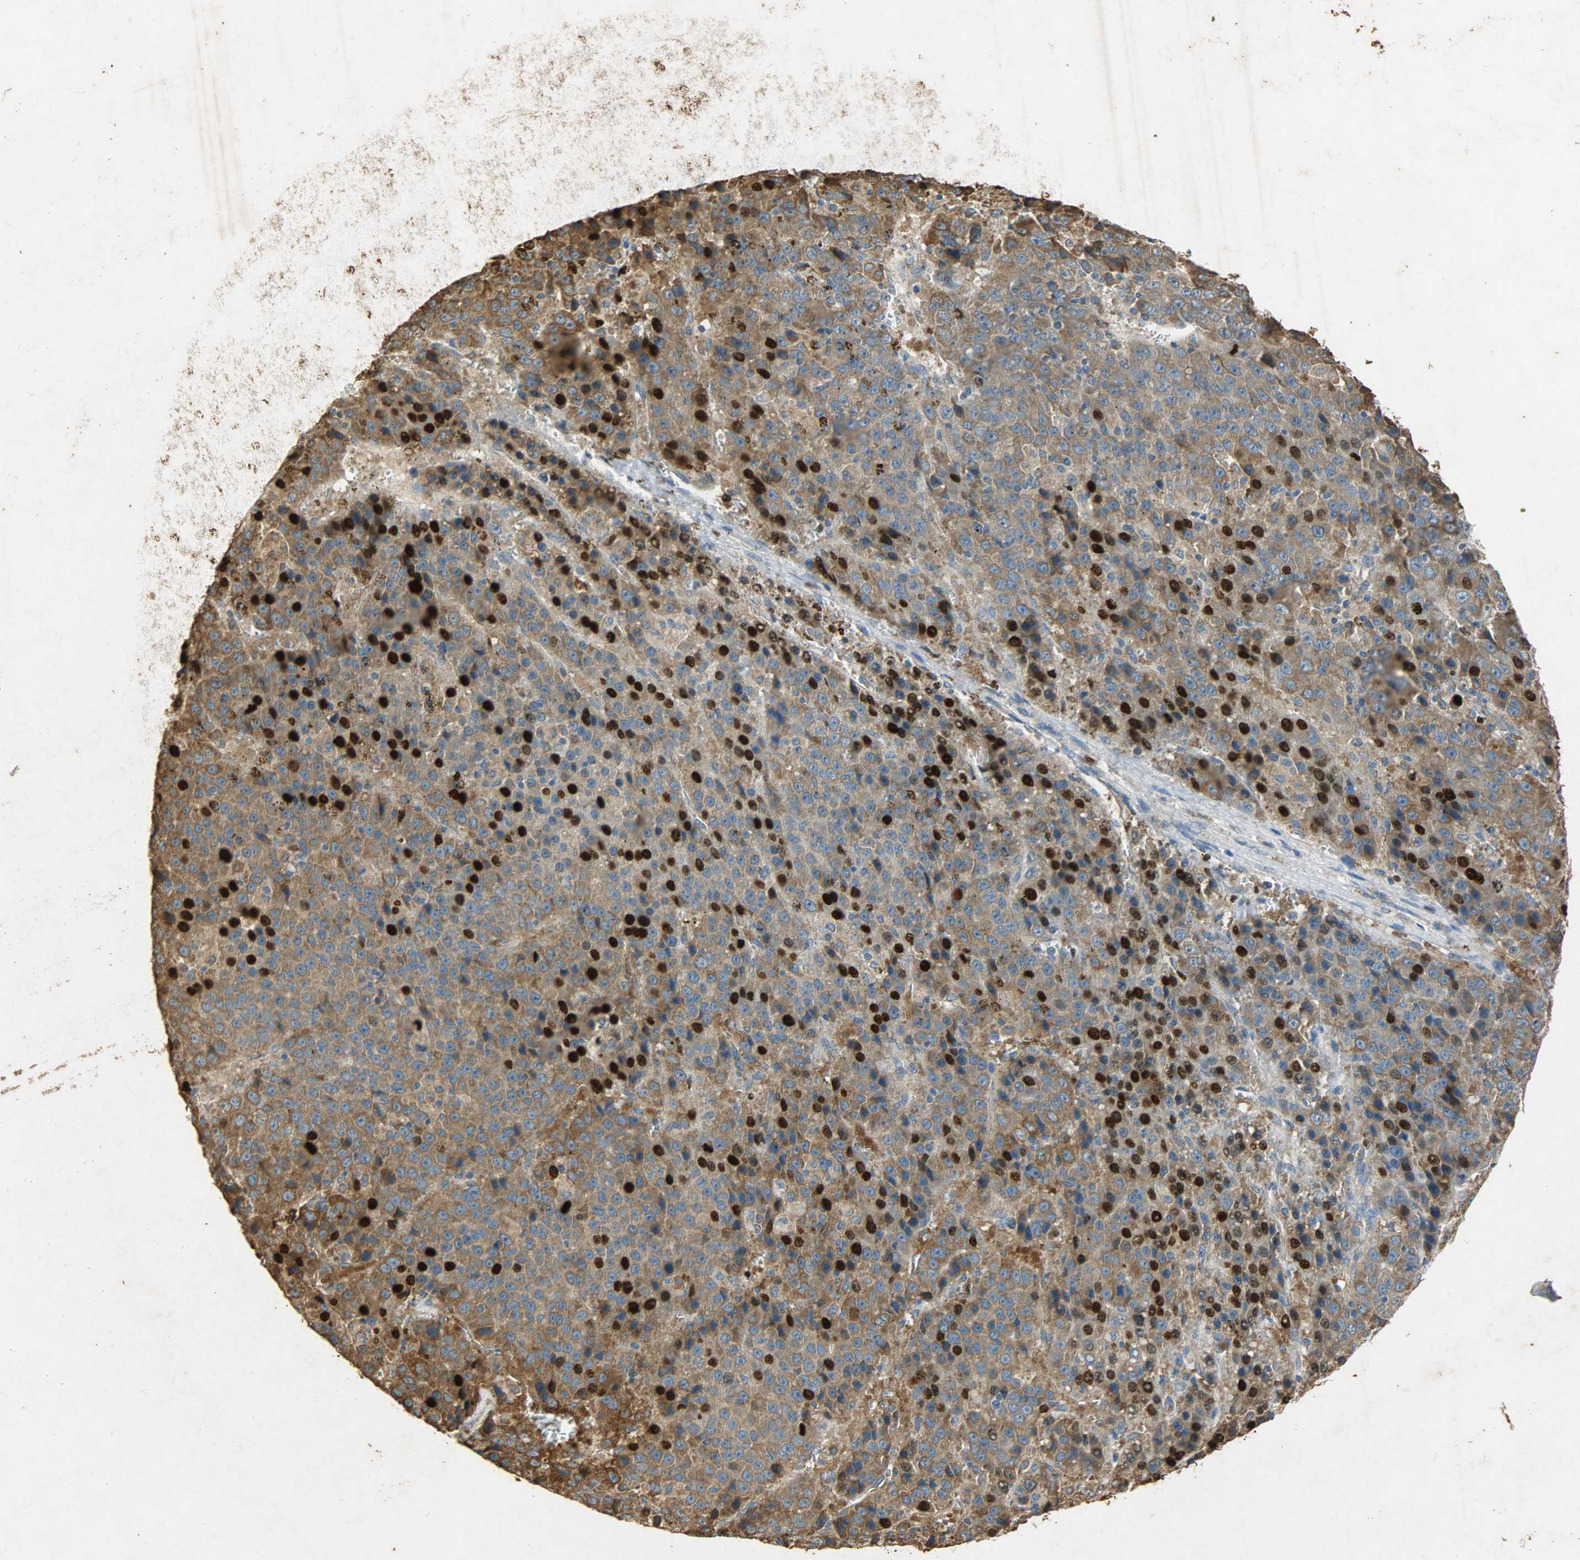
{"staining": {"intensity": "strong", "quantity": ">75%", "location": "cytoplasmic/membranous,nuclear"}, "tissue": "liver cancer", "cell_type": "Tumor cells", "image_type": "cancer", "snomed": [{"axis": "morphology", "description": "Carcinoma, Hepatocellular, NOS"}, {"axis": "topography", "description": "Liver"}], "caption": "A high-resolution micrograph shows IHC staining of hepatocellular carcinoma (liver), which demonstrates strong cytoplasmic/membranous and nuclear staining in about >75% of tumor cells.", "gene": "HSPA5", "patient": {"sex": "female", "age": 53}}